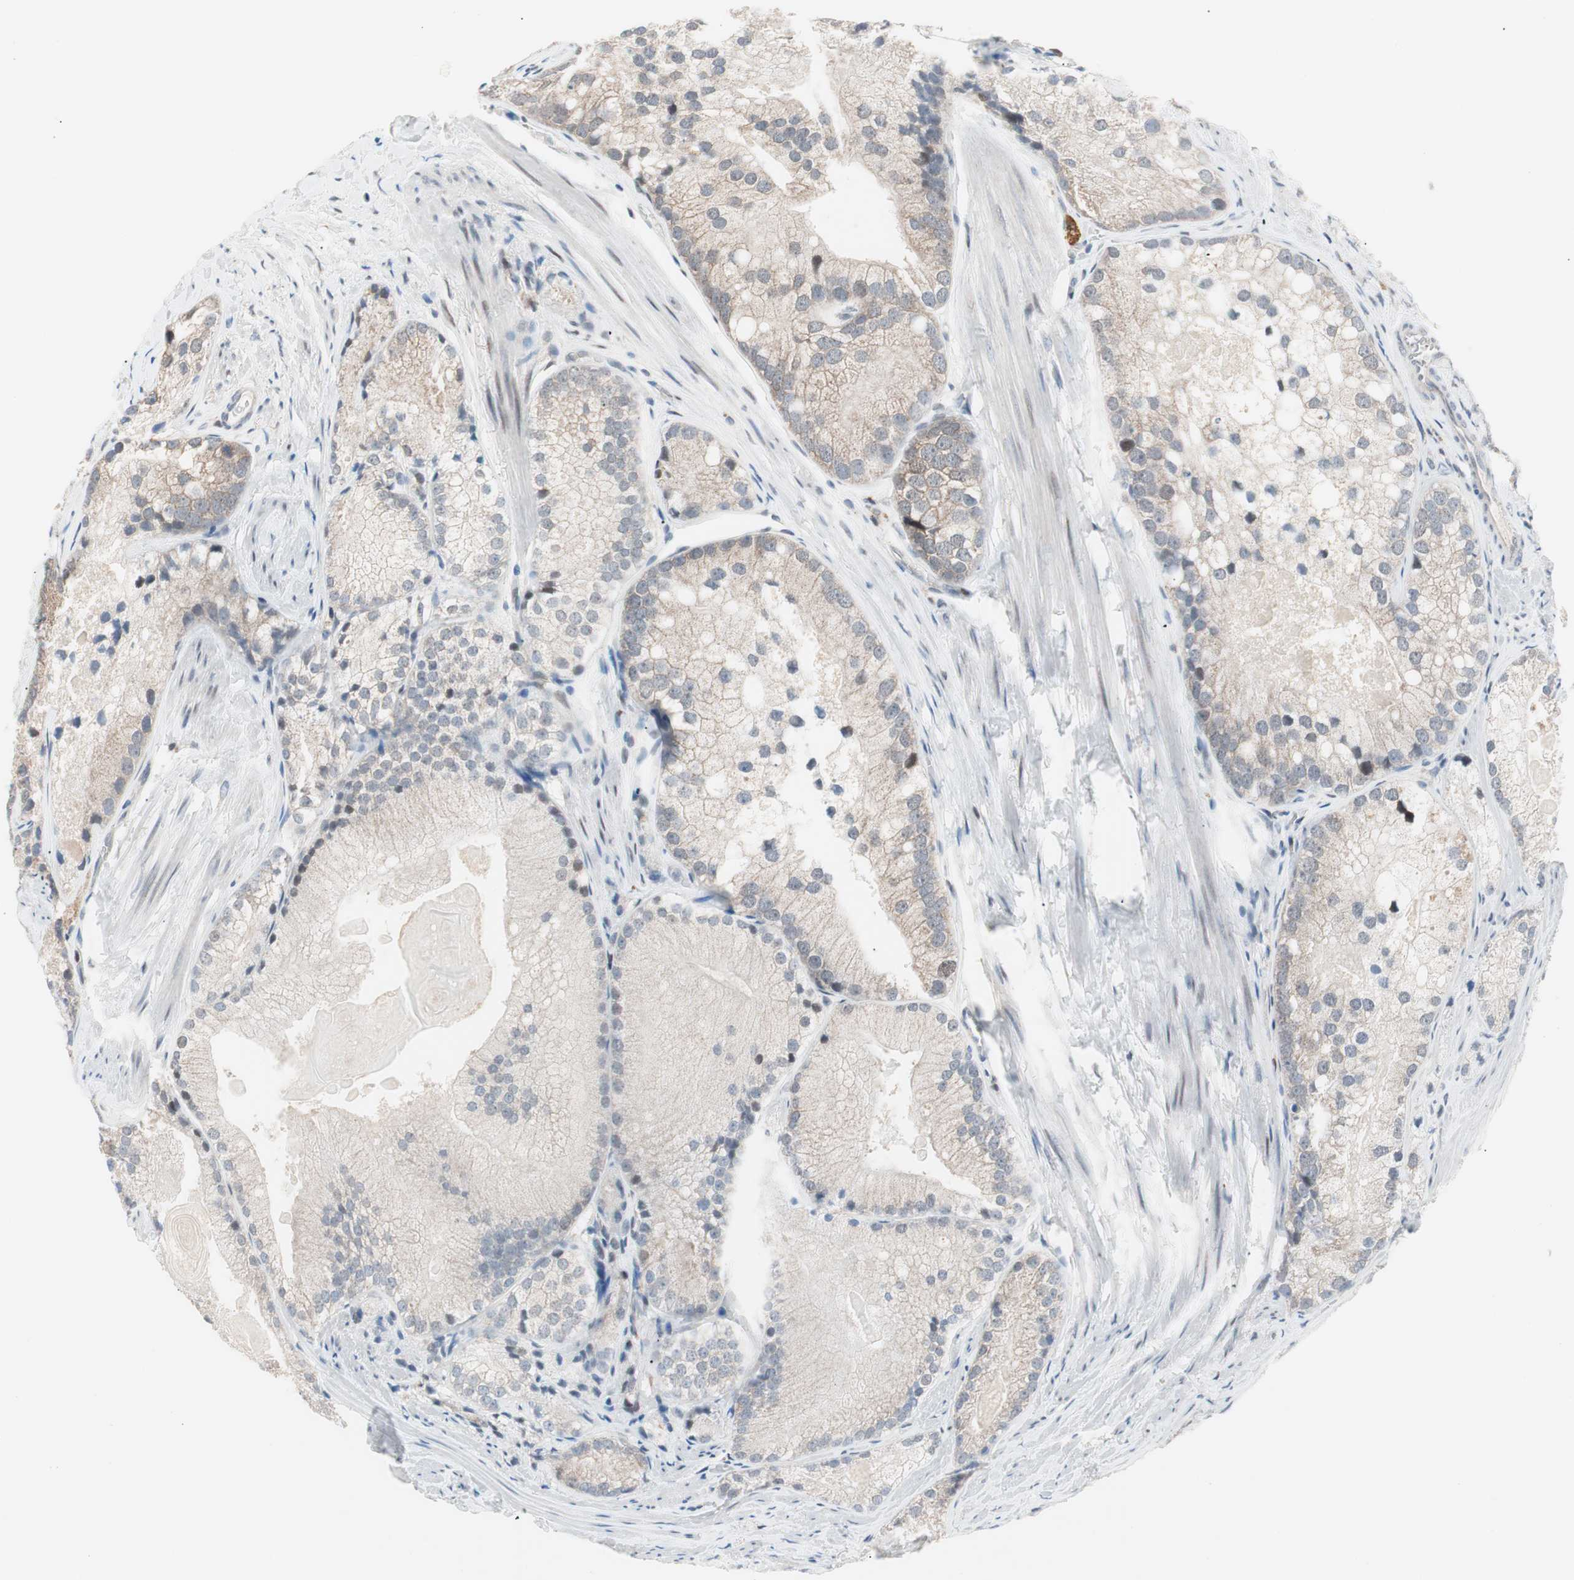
{"staining": {"intensity": "negative", "quantity": "none", "location": "none"}, "tissue": "prostate cancer", "cell_type": "Tumor cells", "image_type": "cancer", "snomed": [{"axis": "morphology", "description": "Adenocarcinoma, Low grade"}, {"axis": "topography", "description": "Prostate"}], "caption": "IHC micrograph of neoplastic tissue: prostate cancer (low-grade adenocarcinoma) stained with DAB reveals no significant protein positivity in tumor cells. (IHC, brightfield microscopy, high magnification).", "gene": "POLH", "patient": {"sex": "male", "age": 69}}